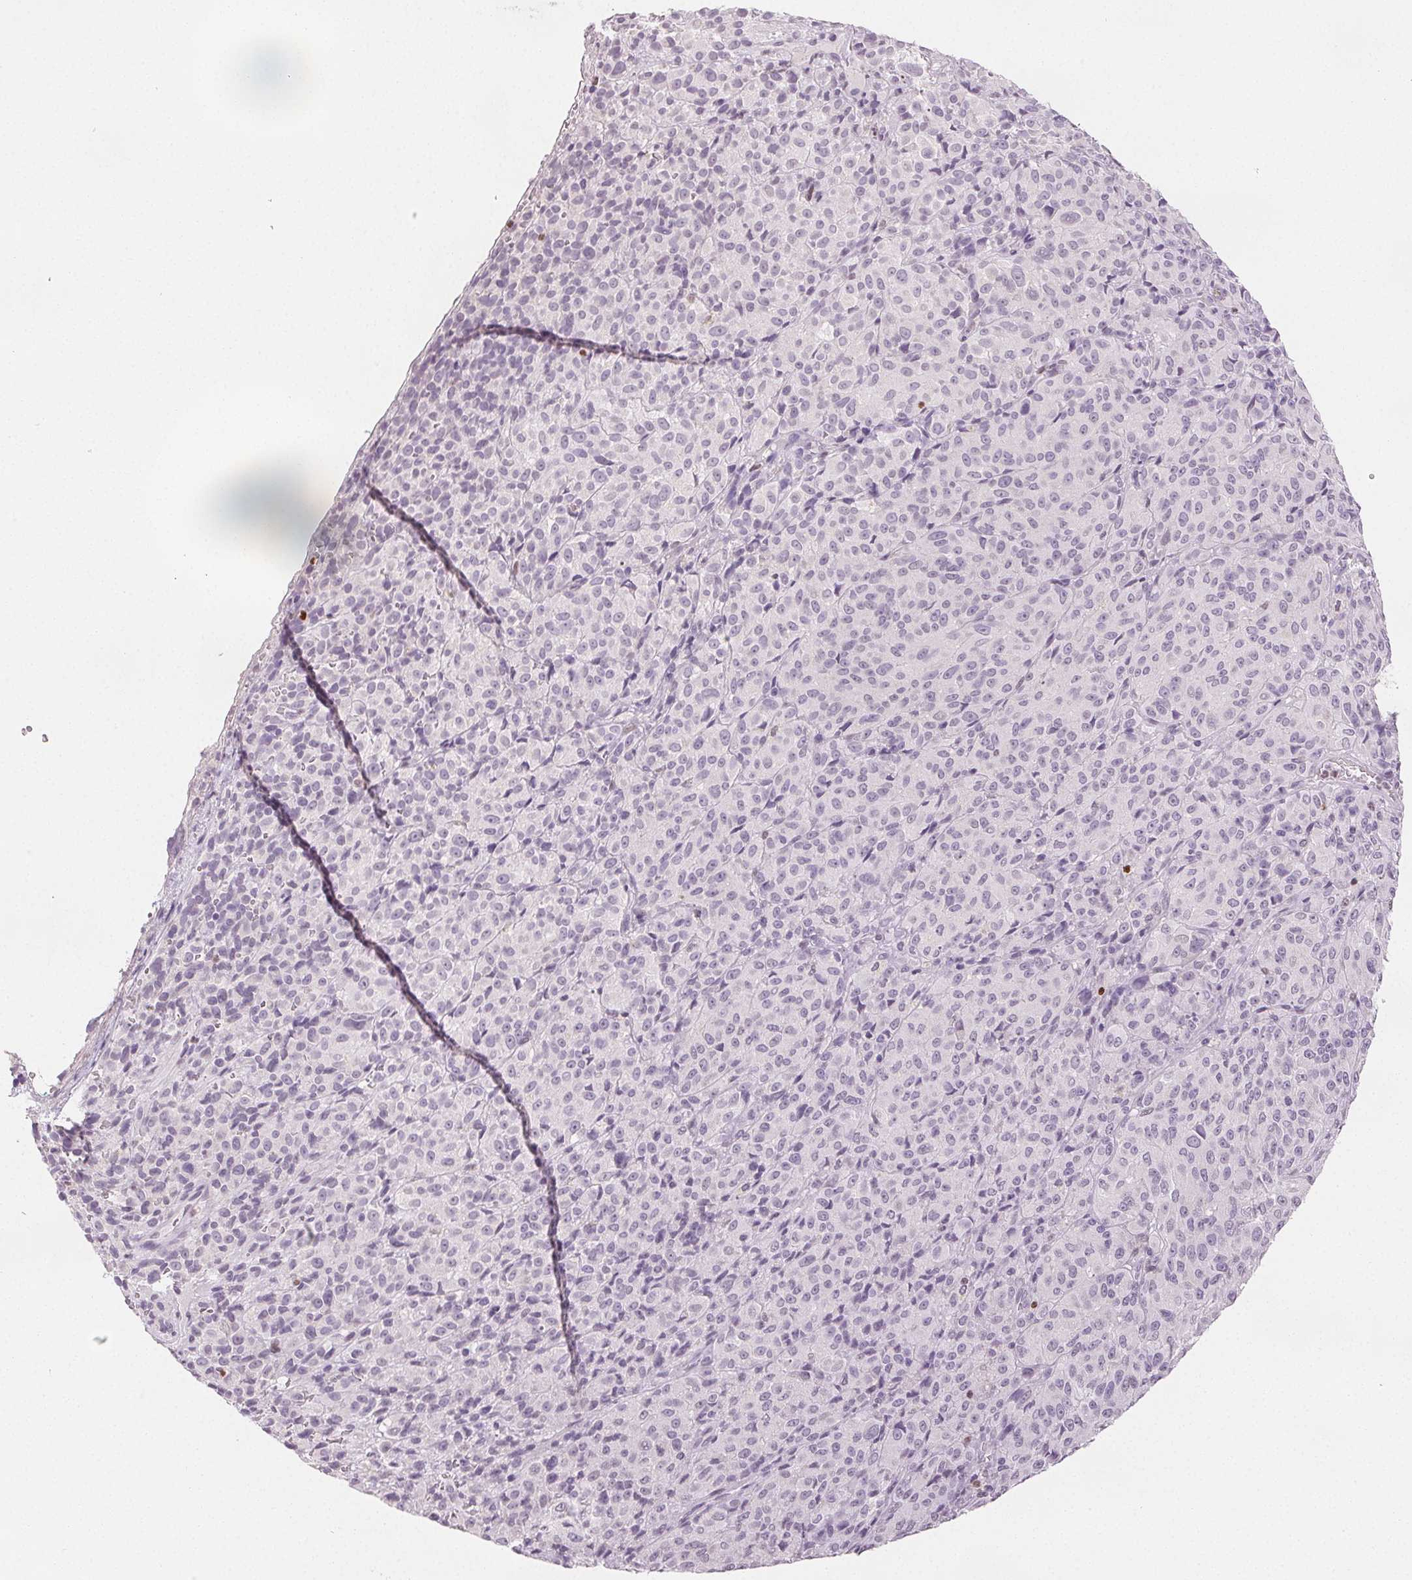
{"staining": {"intensity": "negative", "quantity": "none", "location": "none"}, "tissue": "melanoma", "cell_type": "Tumor cells", "image_type": "cancer", "snomed": [{"axis": "morphology", "description": "Malignant melanoma, Metastatic site"}, {"axis": "topography", "description": "Brain"}], "caption": "An image of human melanoma is negative for staining in tumor cells.", "gene": "RUNX2", "patient": {"sex": "female", "age": 56}}